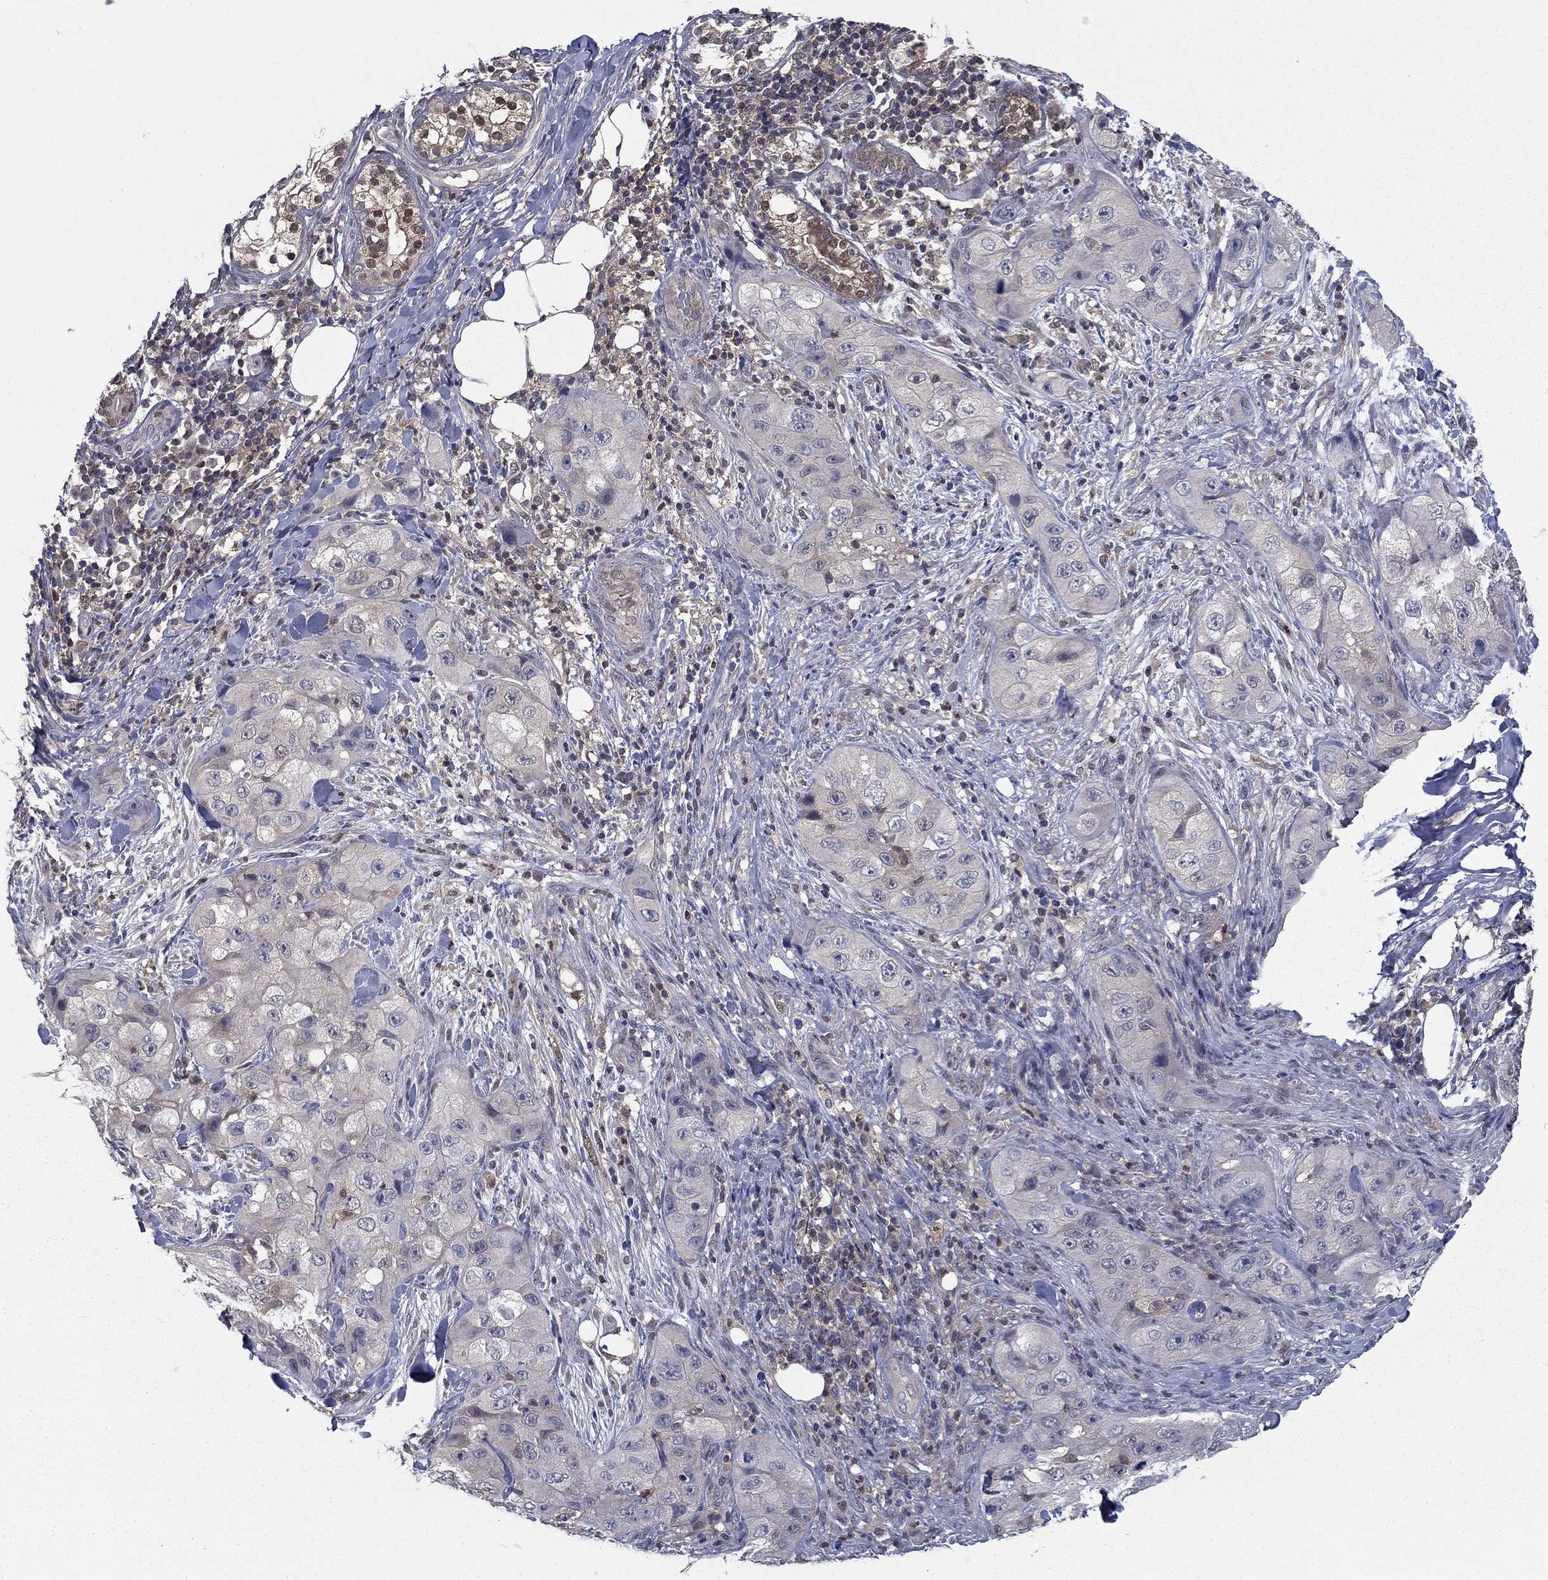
{"staining": {"intensity": "negative", "quantity": "none", "location": "none"}, "tissue": "skin cancer", "cell_type": "Tumor cells", "image_type": "cancer", "snomed": [{"axis": "morphology", "description": "Squamous cell carcinoma, NOS"}, {"axis": "topography", "description": "Skin"}, {"axis": "topography", "description": "Subcutis"}], "caption": "Immunohistochemistry (IHC) photomicrograph of neoplastic tissue: human skin cancer stained with DAB (3,3'-diaminobenzidine) displays no significant protein positivity in tumor cells.", "gene": "NIT2", "patient": {"sex": "male", "age": 73}}